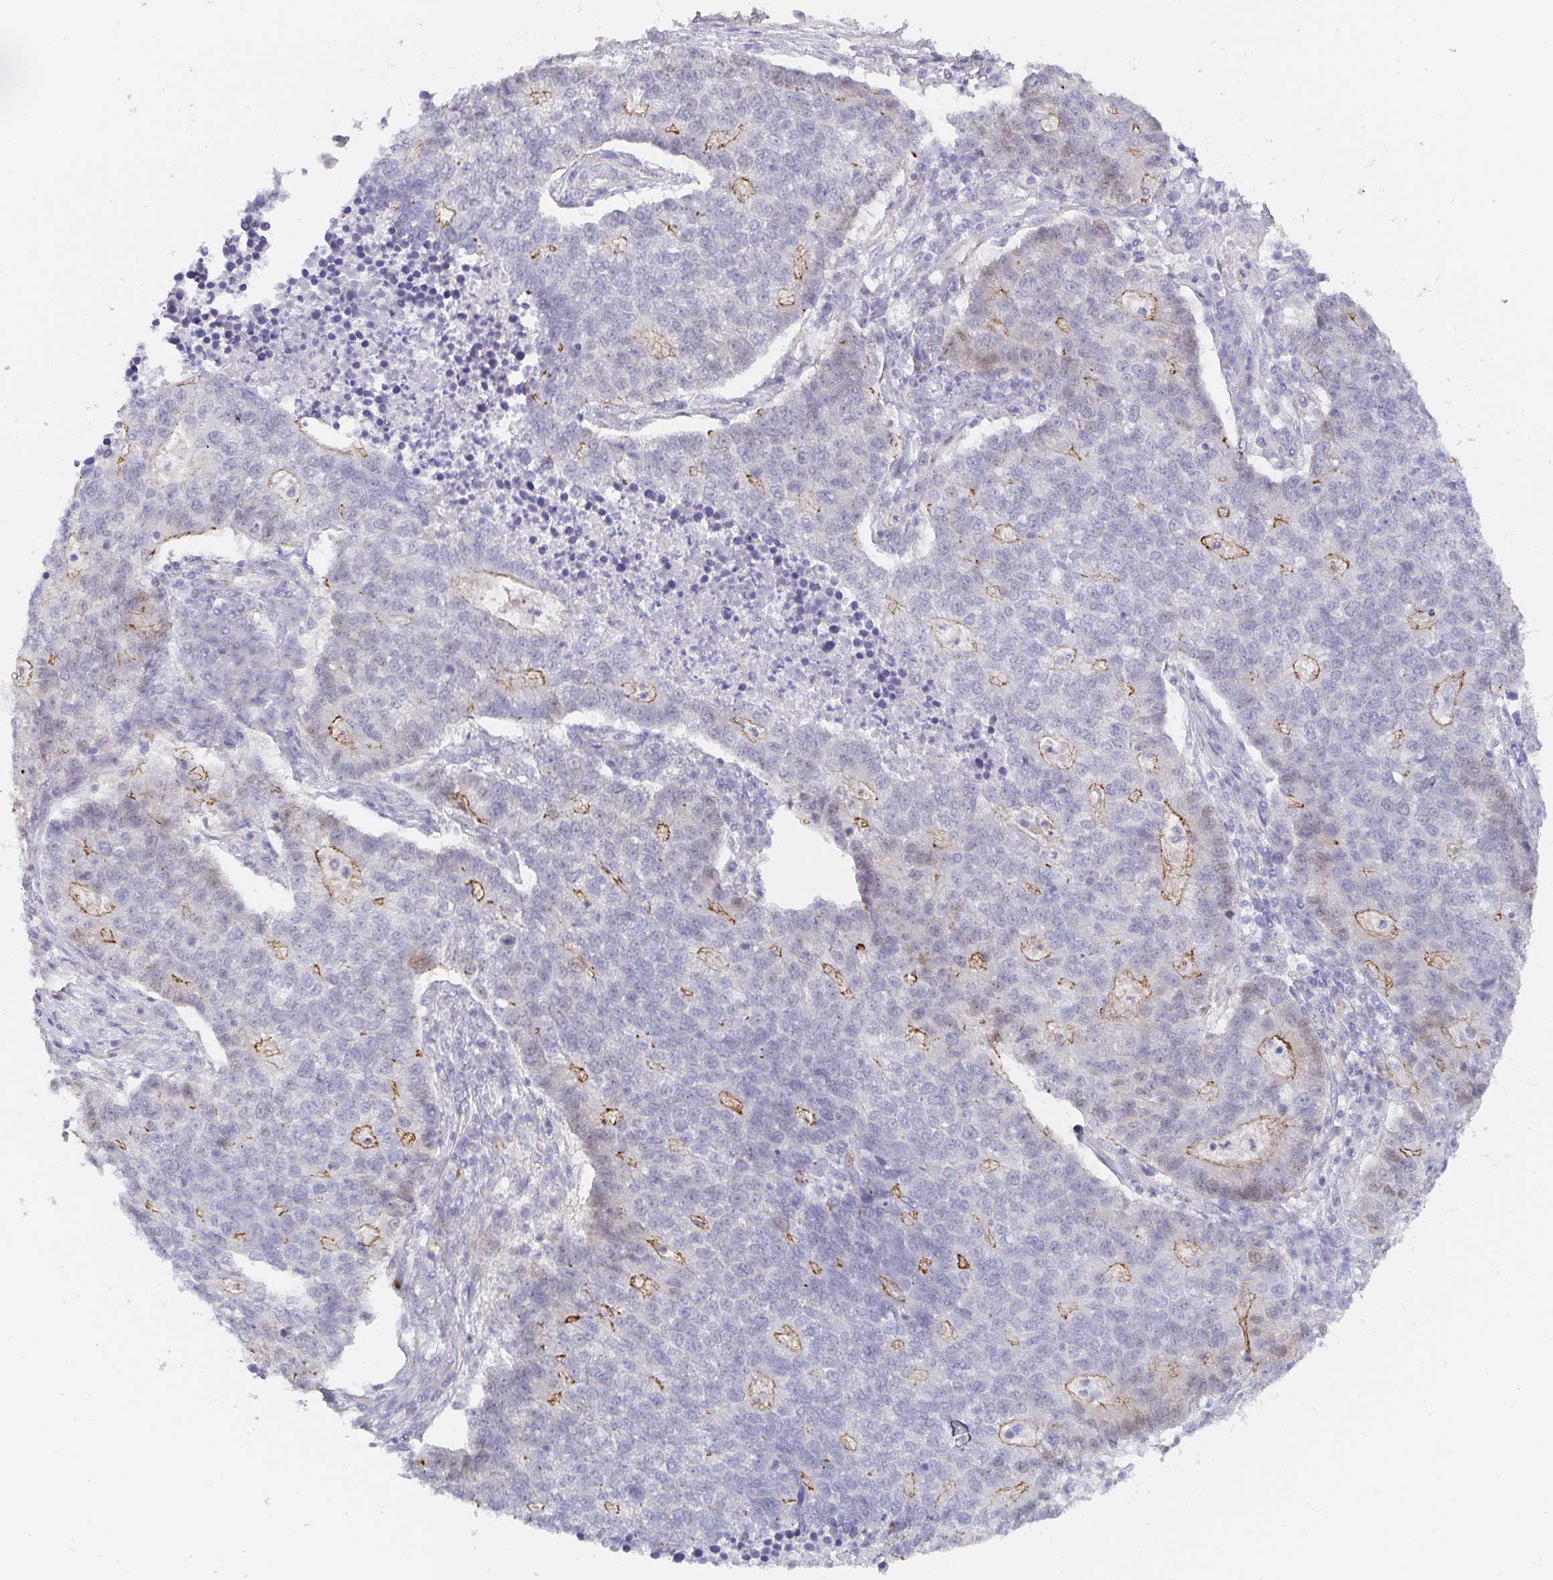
{"staining": {"intensity": "moderate", "quantity": "<25%", "location": "cytoplasmic/membranous,nuclear"}, "tissue": "lung cancer", "cell_type": "Tumor cells", "image_type": "cancer", "snomed": [{"axis": "morphology", "description": "Adenocarcinoma, NOS"}, {"axis": "topography", "description": "Lung"}], "caption": "High-power microscopy captured an immunohistochemistry image of lung cancer (adenocarcinoma), revealing moderate cytoplasmic/membranous and nuclear positivity in approximately <25% of tumor cells.", "gene": "PDX1", "patient": {"sex": "male", "age": 57}}